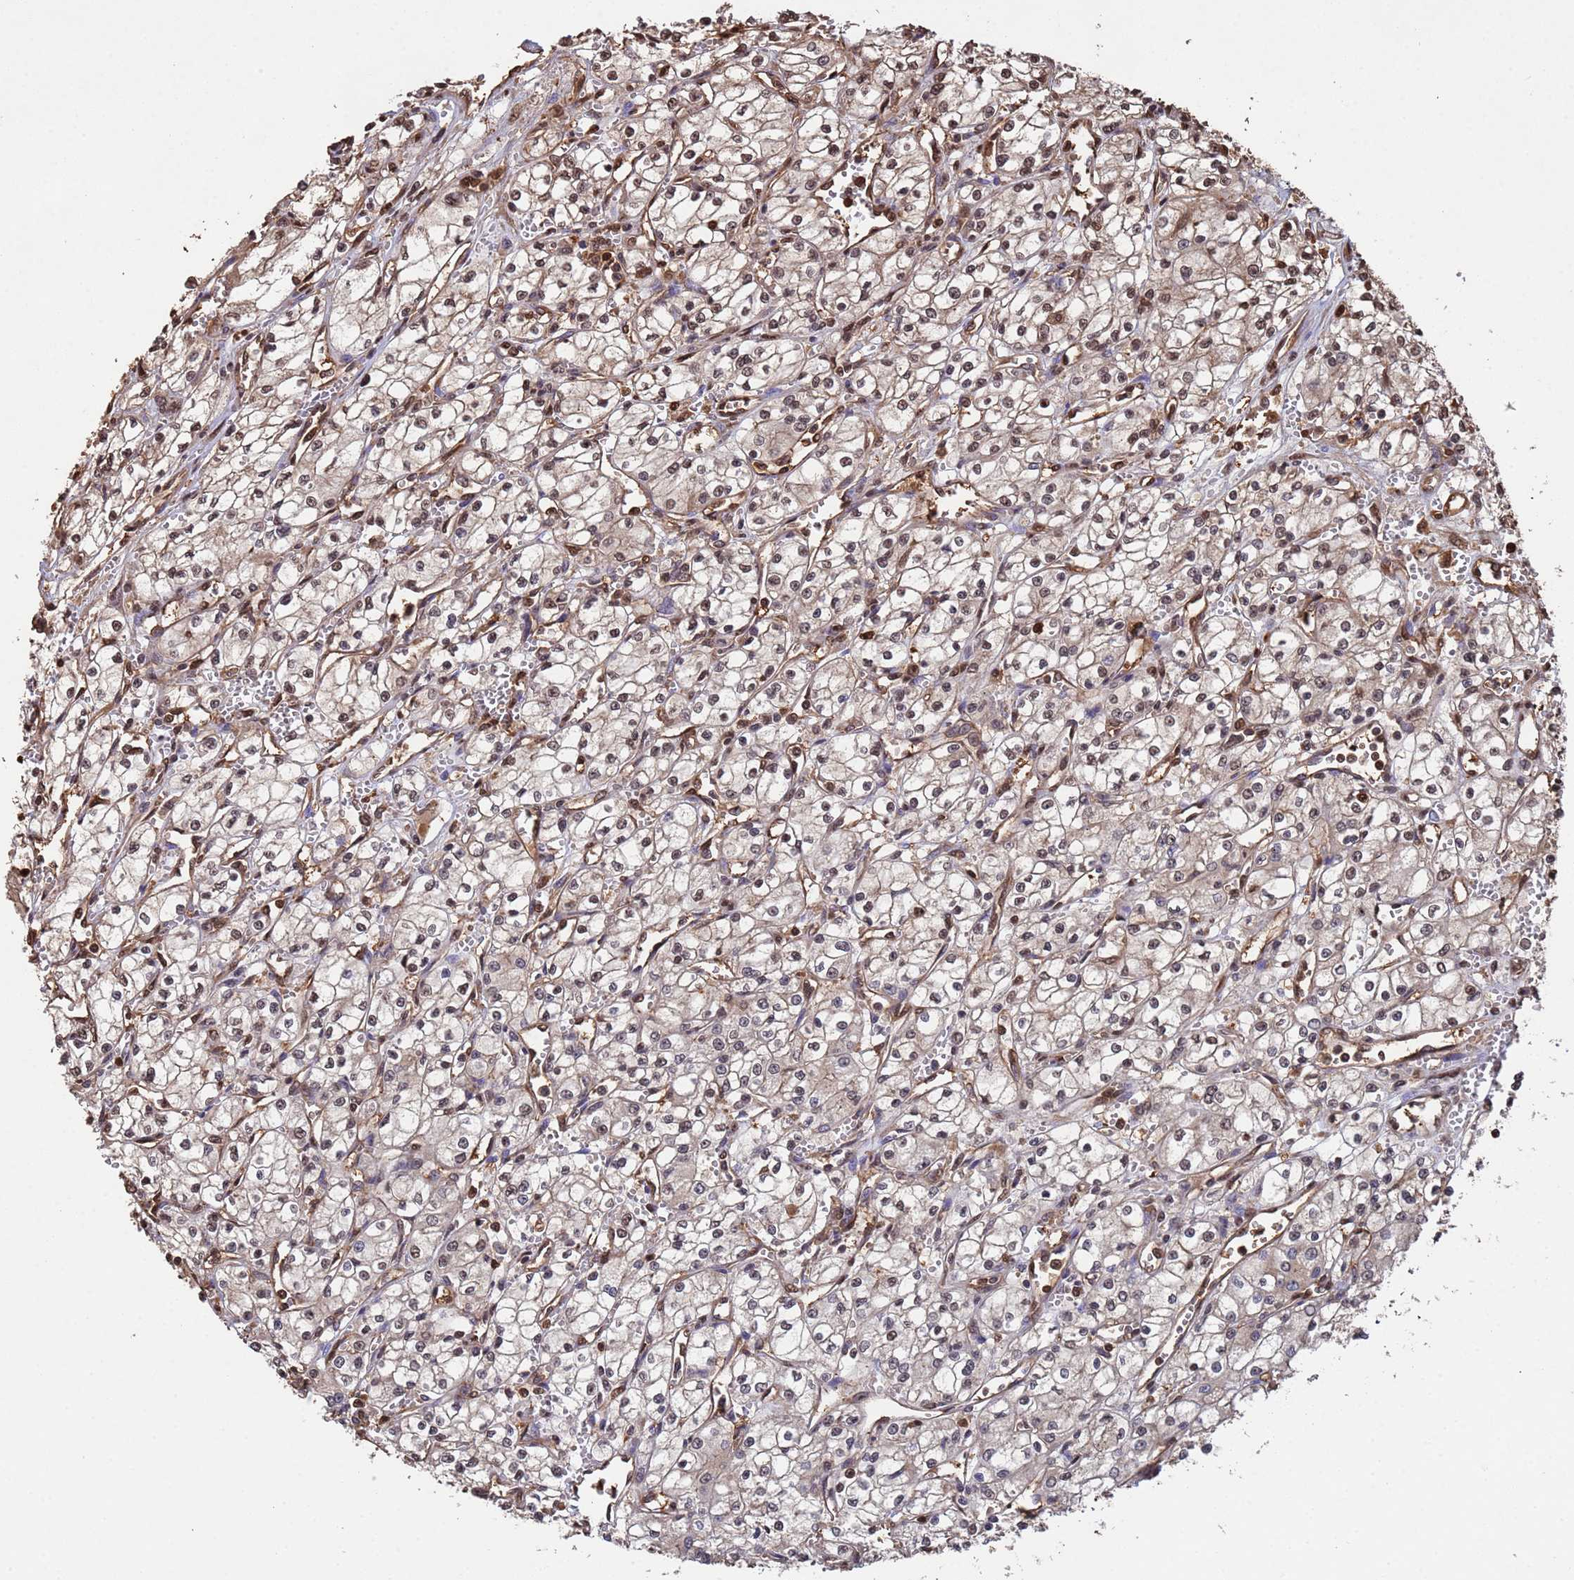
{"staining": {"intensity": "moderate", "quantity": "<25%", "location": "nuclear"}, "tissue": "renal cancer", "cell_type": "Tumor cells", "image_type": "cancer", "snomed": [{"axis": "morphology", "description": "Adenocarcinoma, NOS"}, {"axis": "topography", "description": "Kidney"}], "caption": "Immunohistochemistry (IHC) staining of renal adenocarcinoma, which demonstrates low levels of moderate nuclear positivity in about <25% of tumor cells indicating moderate nuclear protein positivity. The staining was performed using DAB (3,3'-diaminobenzidine) (brown) for protein detection and nuclei were counterstained in hematoxylin (blue).", "gene": "SUMO4", "patient": {"sex": "male", "age": 59}}